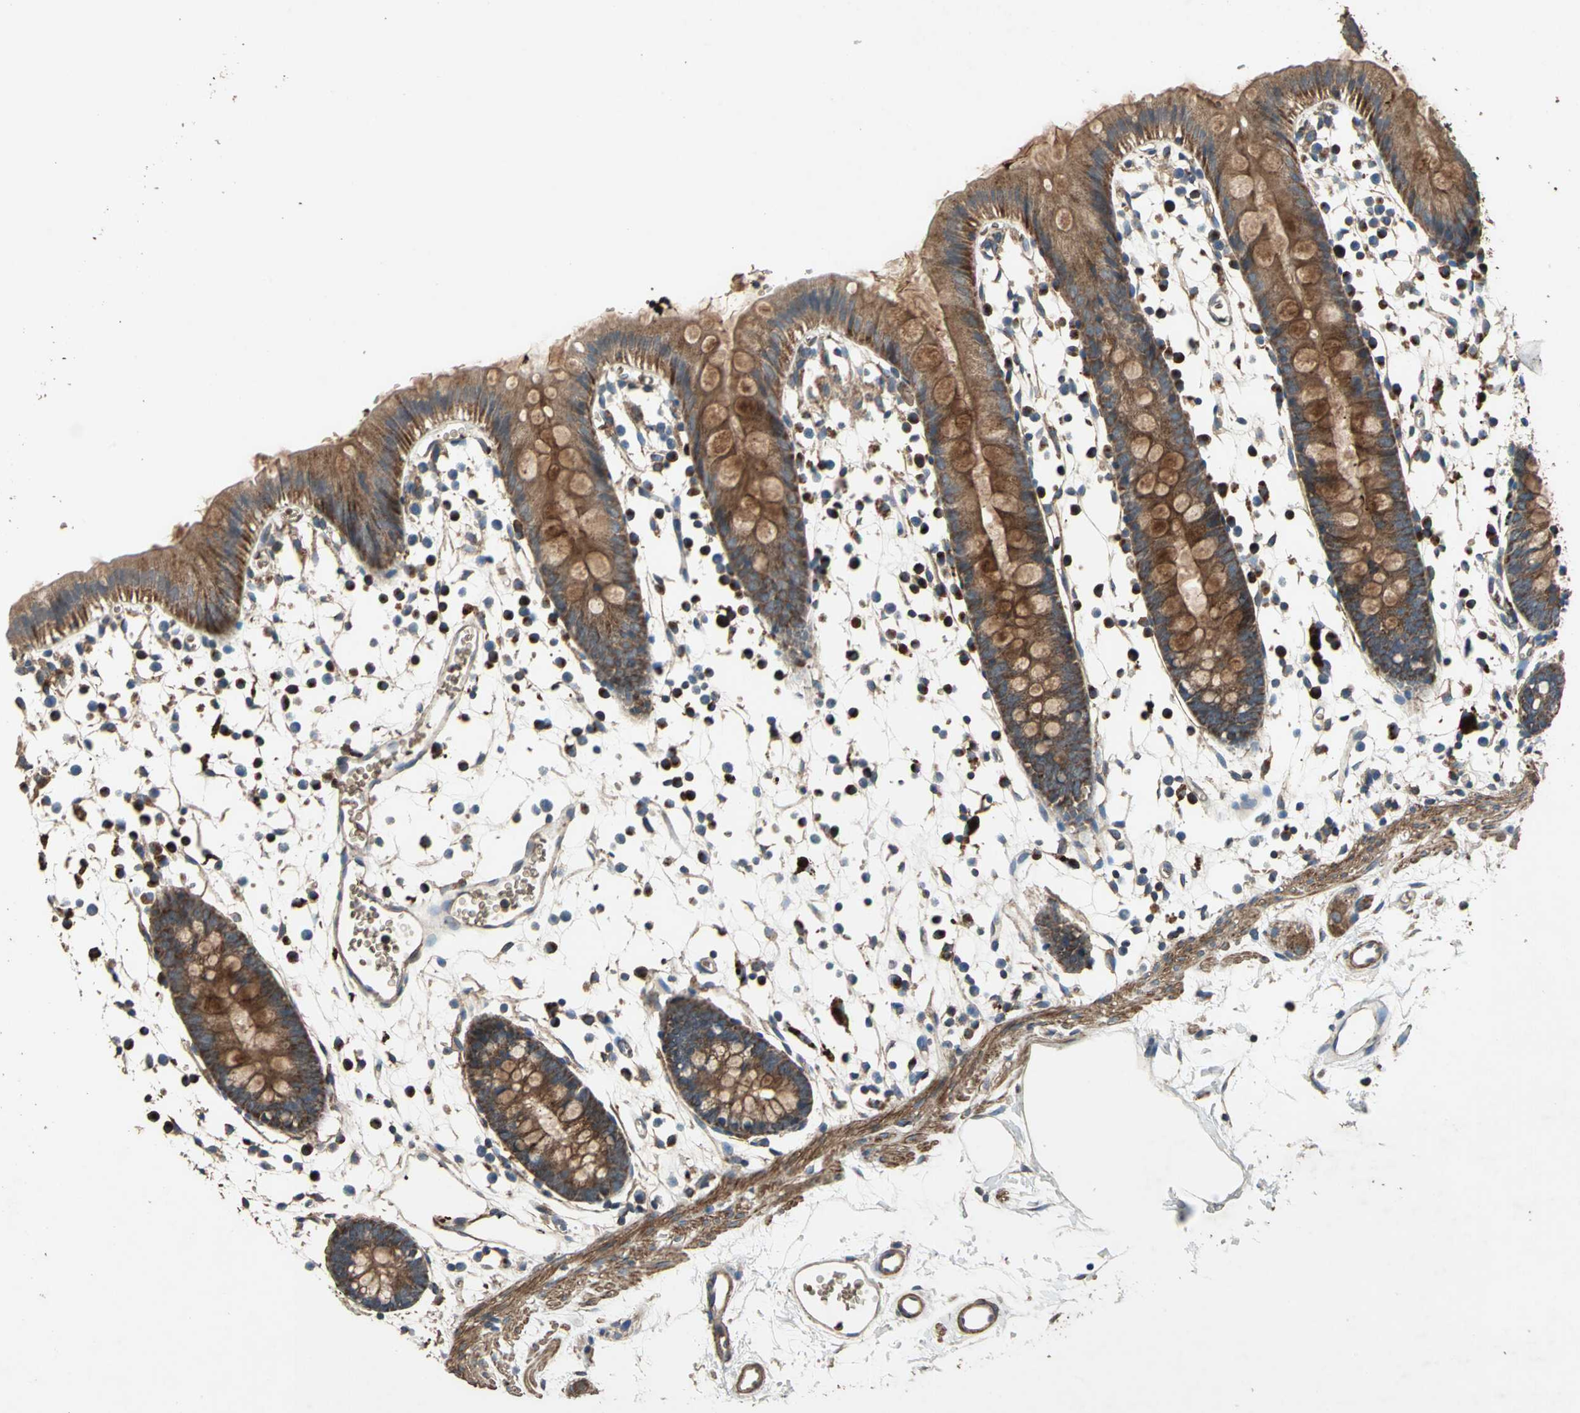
{"staining": {"intensity": "moderate", "quantity": ">75%", "location": "cytoplasmic/membranous"}, "tissue": "colon", "cell_type": "Endothelial cells", "image_type": "normal", "snomed": [{"axis": "morphology", "description": "Normal tissue, NOS"}, {"axis": "topography", "description": "Colon"}], "caption": "DAB (3,3'-diaminobenzidine) immunohistochemical staining of normal colon shows moderate cytoplasmic/membranous protein expression in approximately >75% of endothelial cells. The staining was performed using DAB (3,3'-diaminobenzidine) to visualize the protein expression in brown, while the nuclei were stained in blue with hematoxylin (Magnification: 20x).", "gene": "POLRMT", "patient": {"sex": "male", "age": 14}}